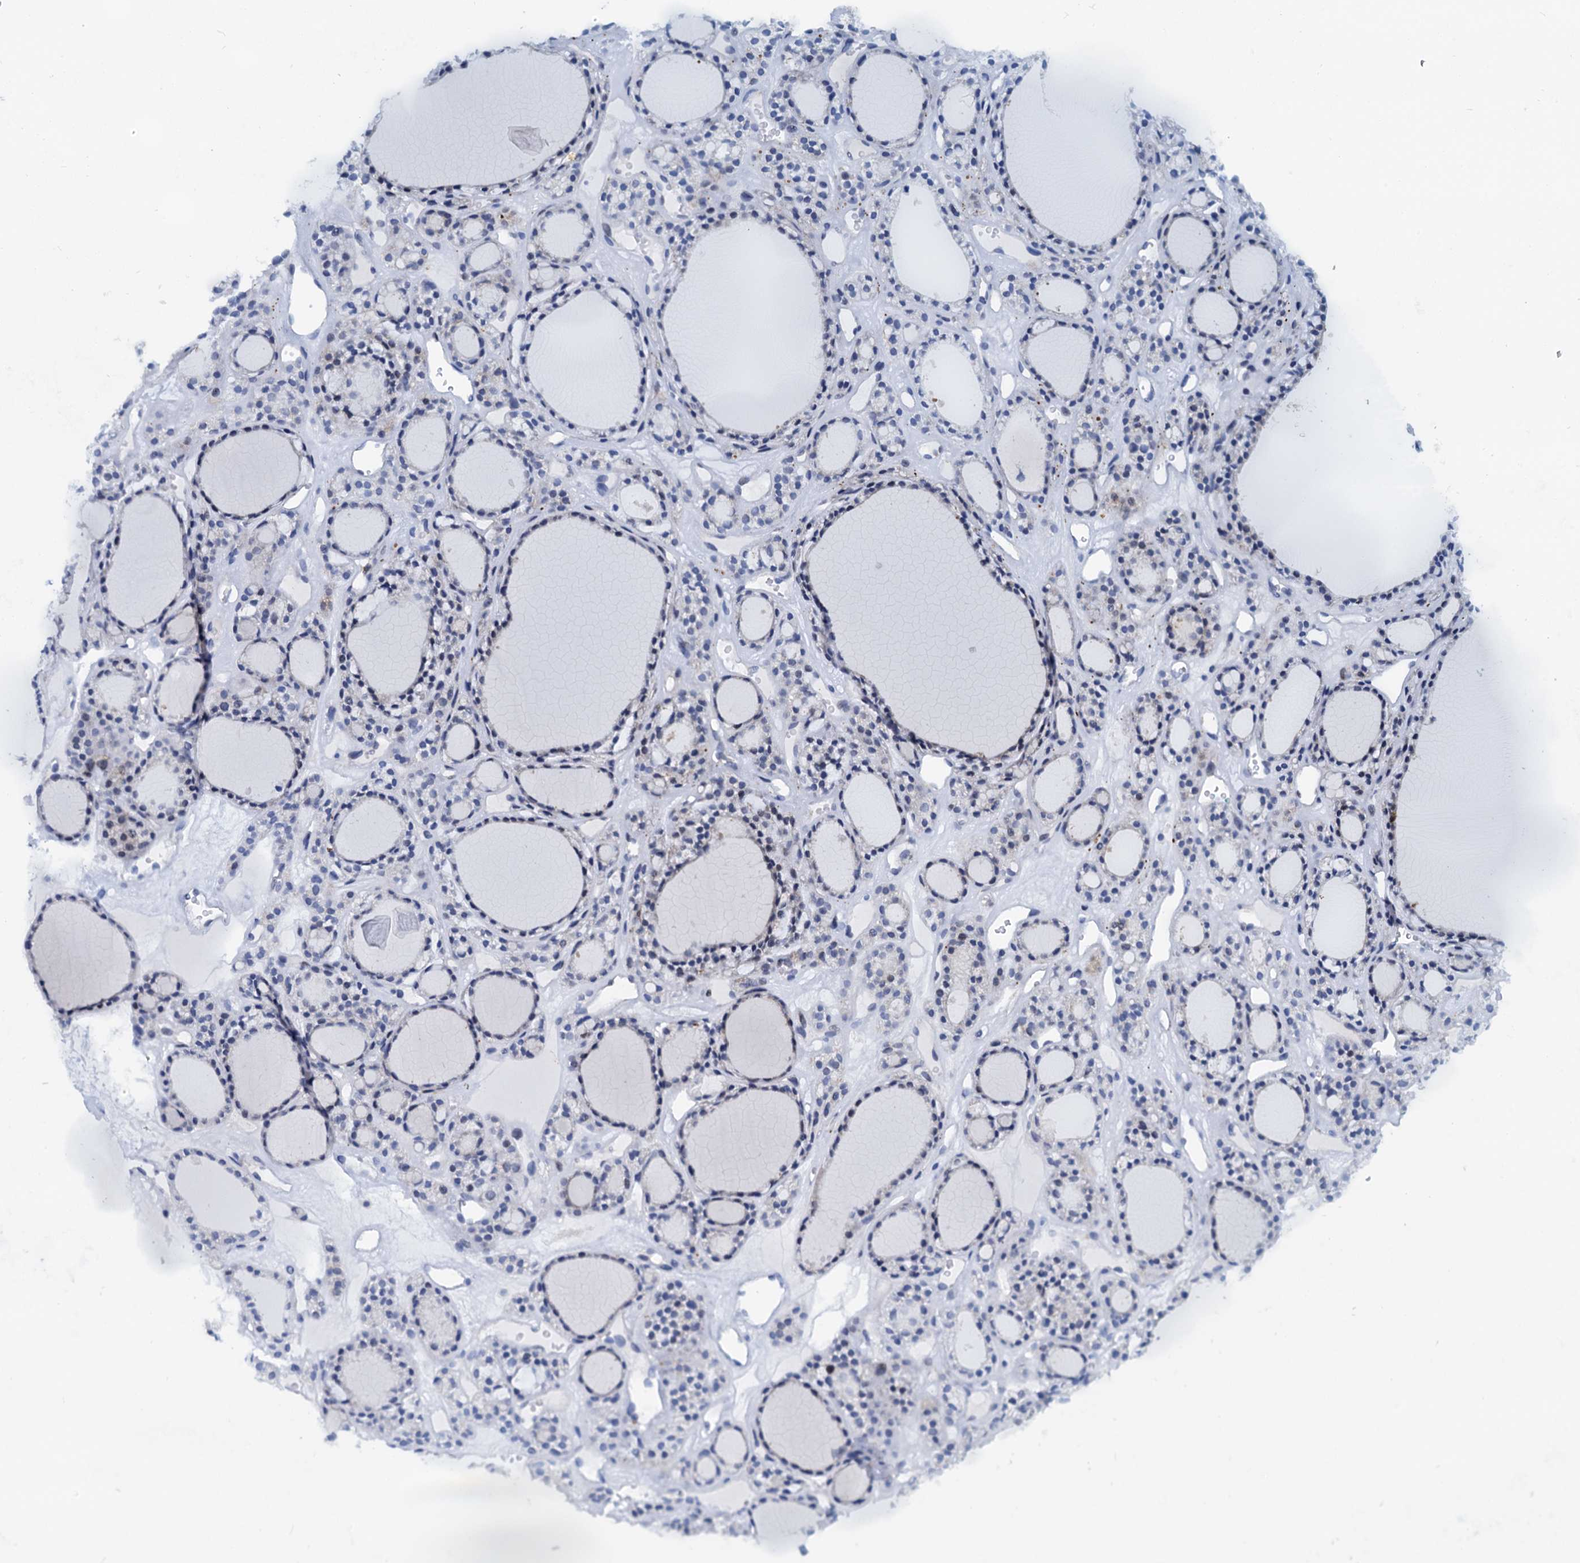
{"staining": {"intensity": "weak", "quantity": "<25%", "location": "cytoplasmic/membranous"}, "tissue": "thyroid gland", "cell_type": "Glandular cells", "image_type": "normal", "snomed": [{"axis": "morphology", "description": "Normal tissue, NOS"}, {"axis": "topography", "description": "Thyroid gland"}], "caption": "The immunohistochemistry photomicrograph has no significant expression in glandular cells of thyroid gland.", "gene": "PTGES3", "patient": {"sex": "female", "age": 28}}